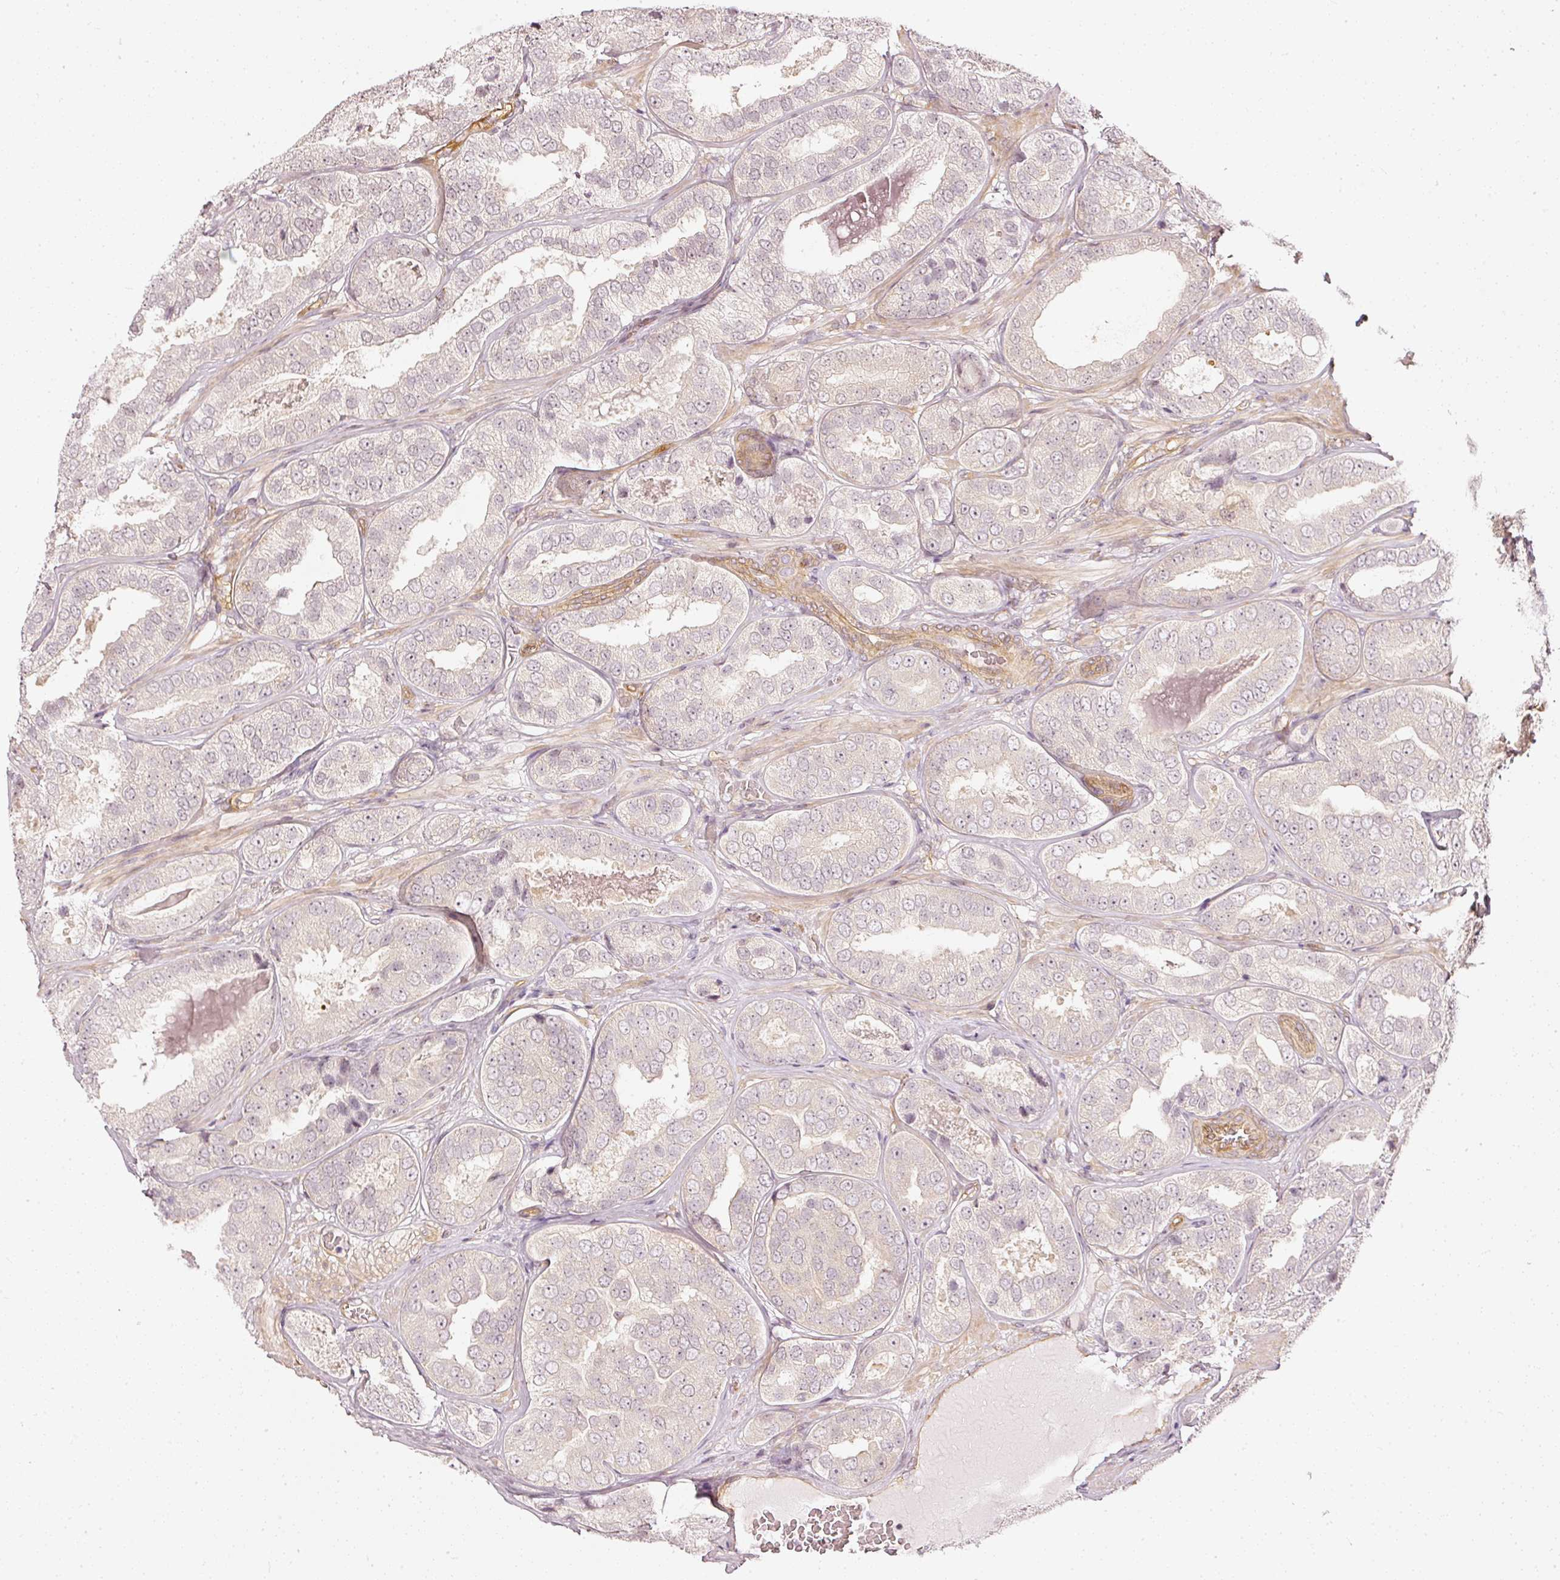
{"staining": {"intensity": "negative", "quantity": "none", "location": "none"}, "tissue": "prostate cancer", "cell_type": "Tumor cells", "image_type": "cancer", "snomed": [{"axis": "morphology", "description": "Adenocarcinoma, High grade"}, {"axis": "topography", "description": "Prostate"}], "caption": "Photomicrograph shows no significant protein positivity in tumor cells of prostate adenocarcinoma (high-grade).", "gene": "DRD2", "patient": {"sex": "male", "age": 63}}